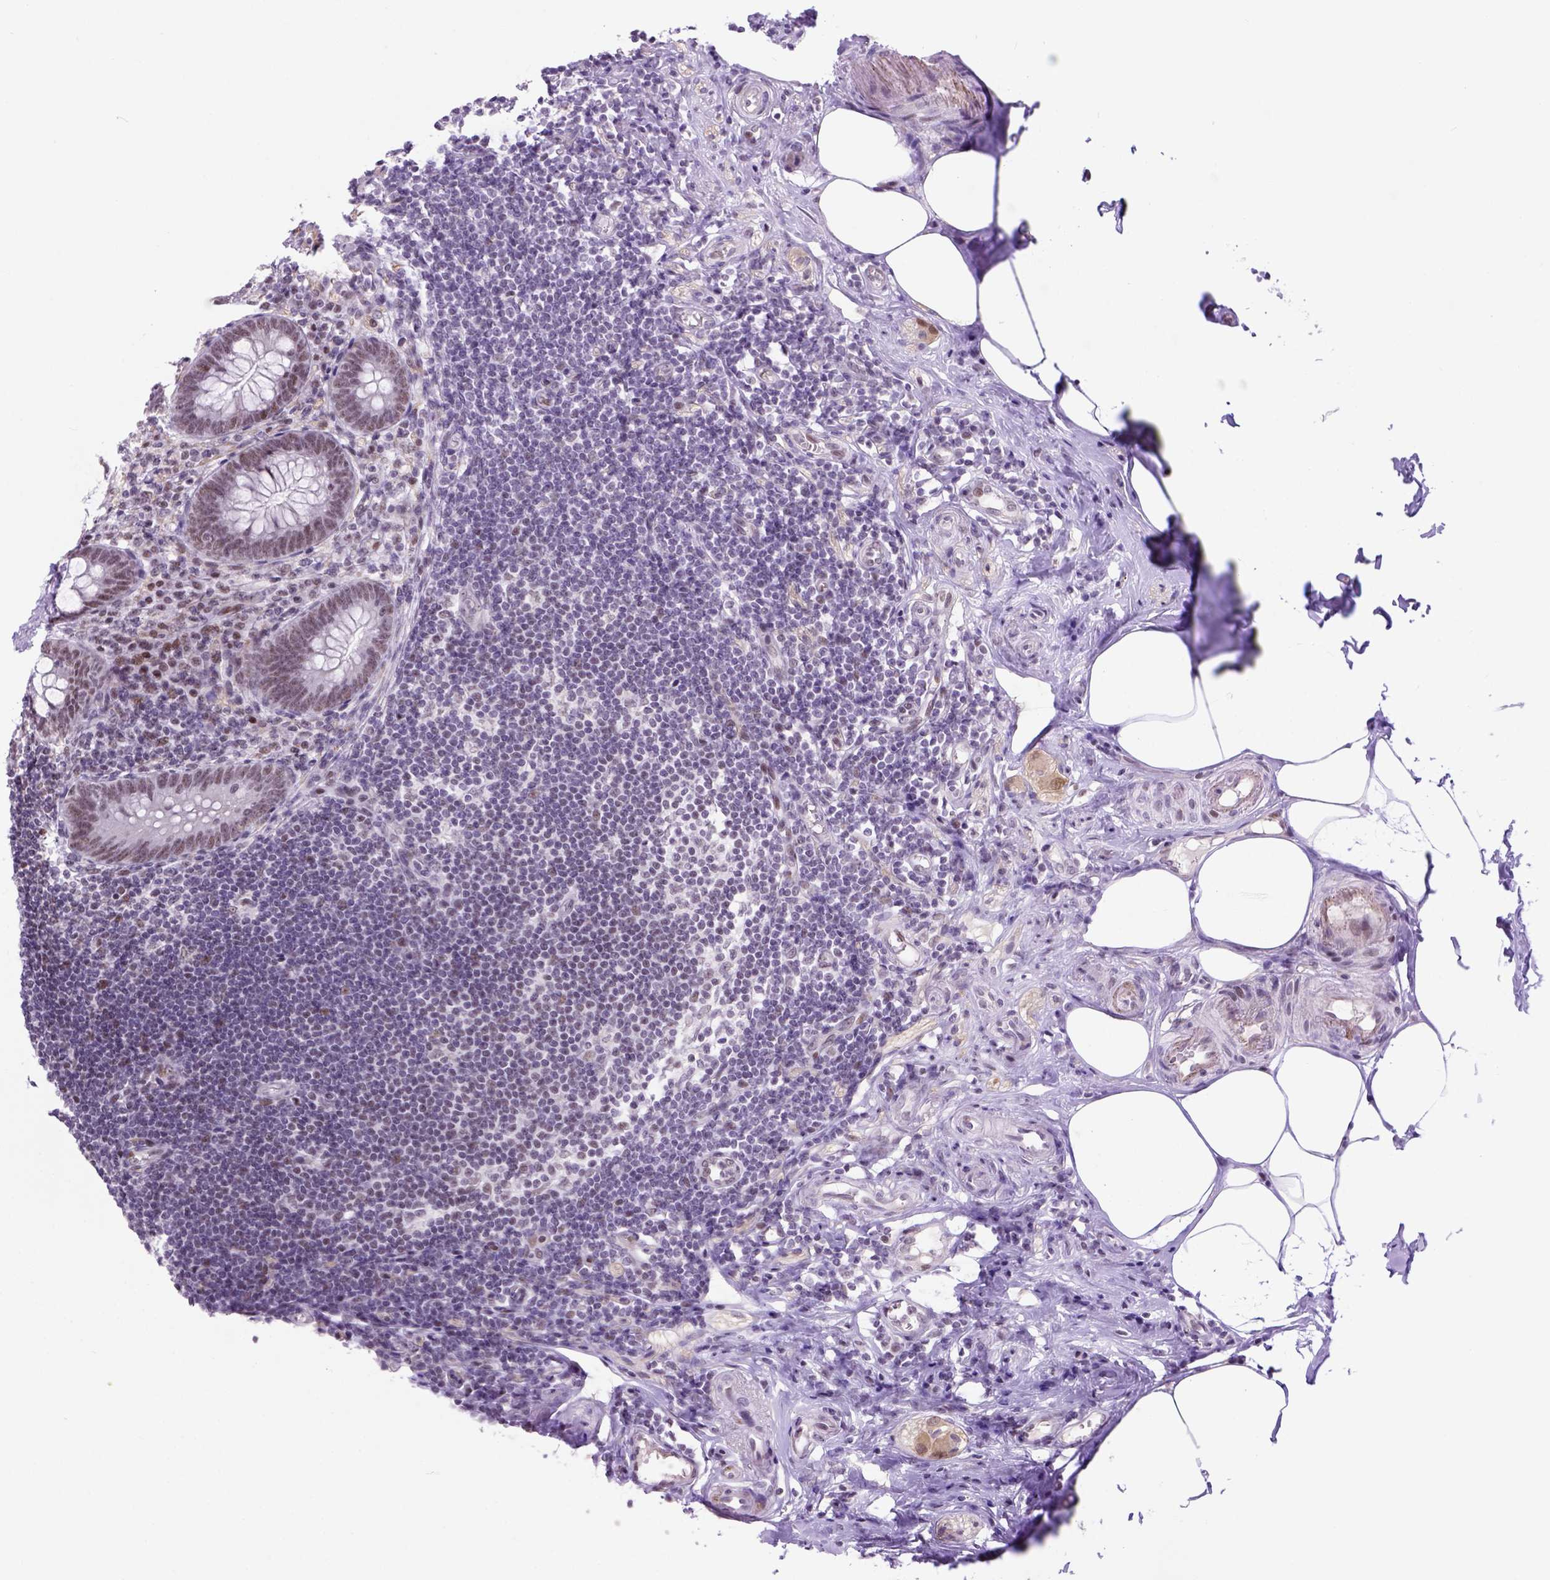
{"staining": {"intensity": "weak", "quantity": "25%-75%", "location": "nuclear"}, "tissue": "appendix", "cell_type": "Glandular cells", "image_type": "normal", "snomed": [{"axis": "morphology", "description": "Normal tissue, NOS"}, {"axis": "topography", "description": "Appendix"}], "caption": "Appendix stained with DAB (3,3'-diaminobenzidine) immunohistochemistry (IHC) shows low levels of weak nuclear positivity in about 25%-75% of glandular cells.", "gene": "TBPL1", "patient": {"sex": "female", "age": 57}}